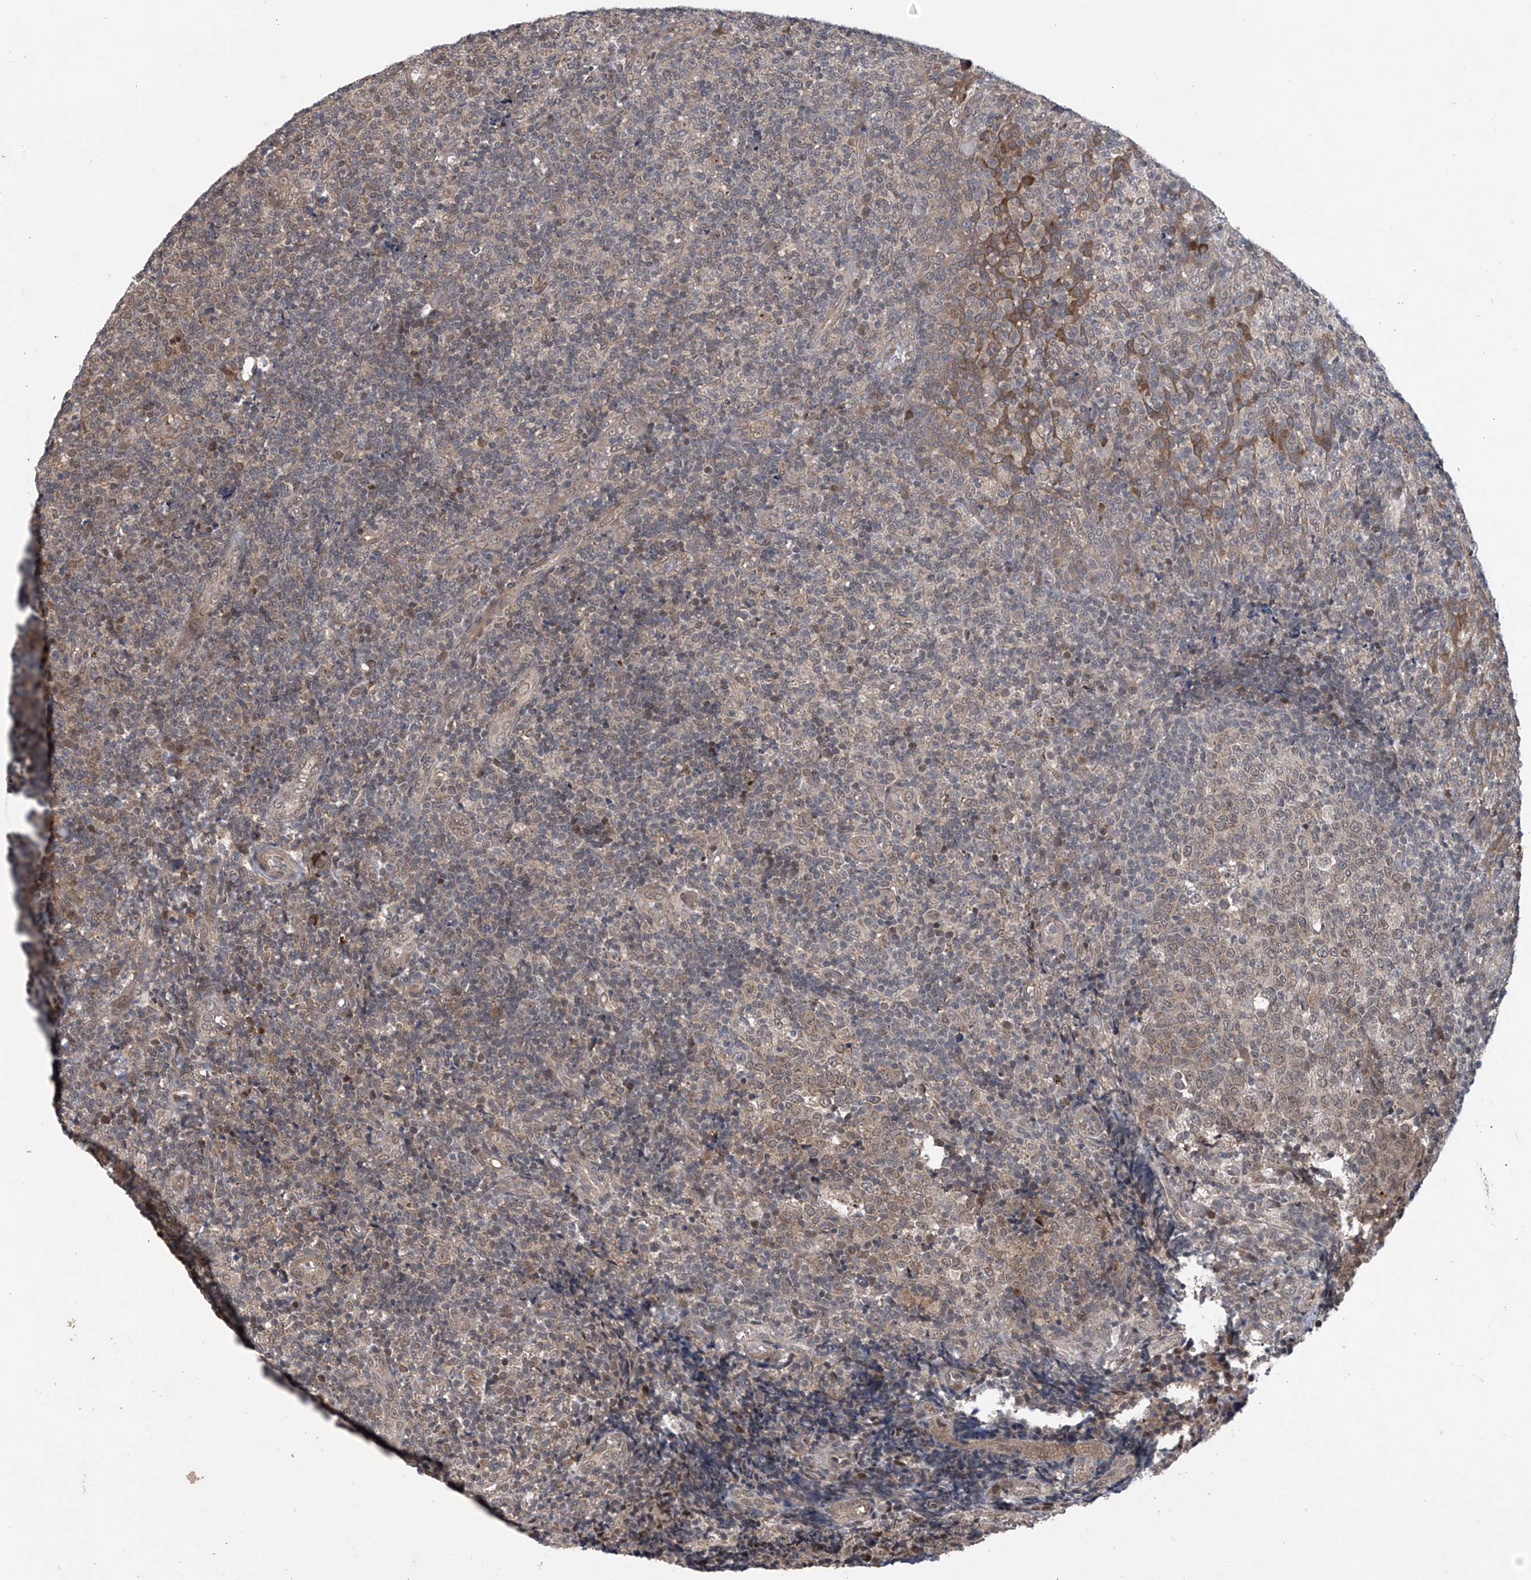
{"staining": {"intensity": "weak", "quantity": "25%-75%", "location": "cytoplasmic/membranous"}, "tissue": "tonsil", "cell_type": "Germinal center cells", "image_type": "normal", "snomed": [{"axis": "morphology", "description": "Normal tissue, NOS"}, {"axis": "topography", "description": "Tonsil"}], "caption": "Immunohistochemical staining of benign tonsil displays low levels of weak cytoplasmic/membranous positivity in about 25%-75% of germinal center cells. Using DAB (3,3'-diaminobenzidine) (brown) and hematoxylin (blue) stains, captured at high magnification using brightfield microscopy.", "gene": "ABHD13", "patient": {"sex": "female", "age": 19}}